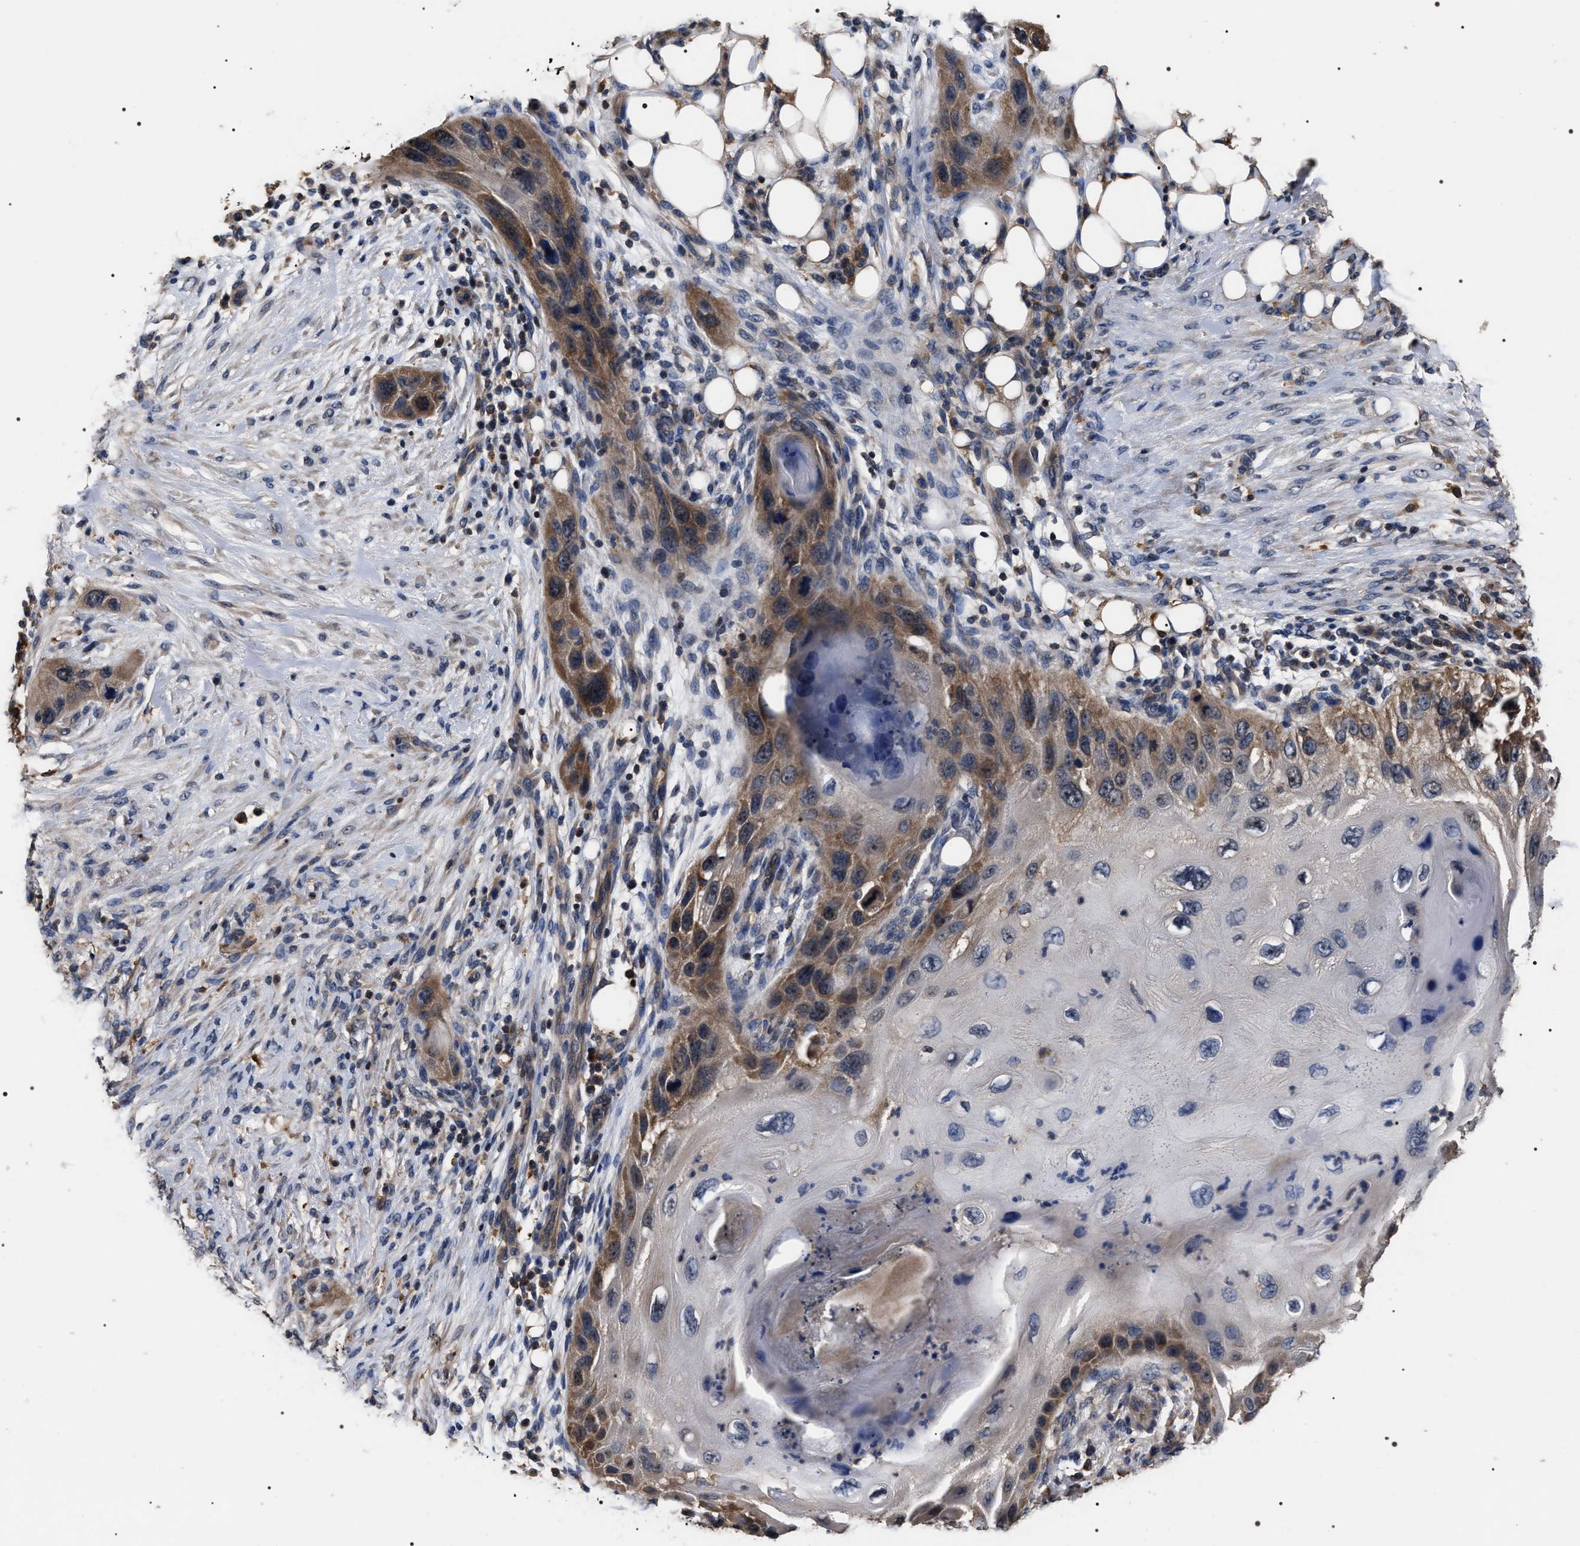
{"staining": {"intensity": "moderate", "quantity": "25%-75%", "location": "cytoplasmic/membranous"}, "tissue": "skin cancer", "cell_type": "Tumor cells", "image_type": "cancer", "snomed": [{"axis": "morphology", "description": "Squamous cell carcinoma, NOS"}, {"axis": "topography", "description": "Skin"}], "caption": "Moderate cytoplasmic/membranous expression for a protein is identified in about 25%-75% of tumor cells of skin cancer (squamous cell carcinoma) using IHC.", "gene": "UPF3A", "patient": {"sex": "female", "age": 77}}